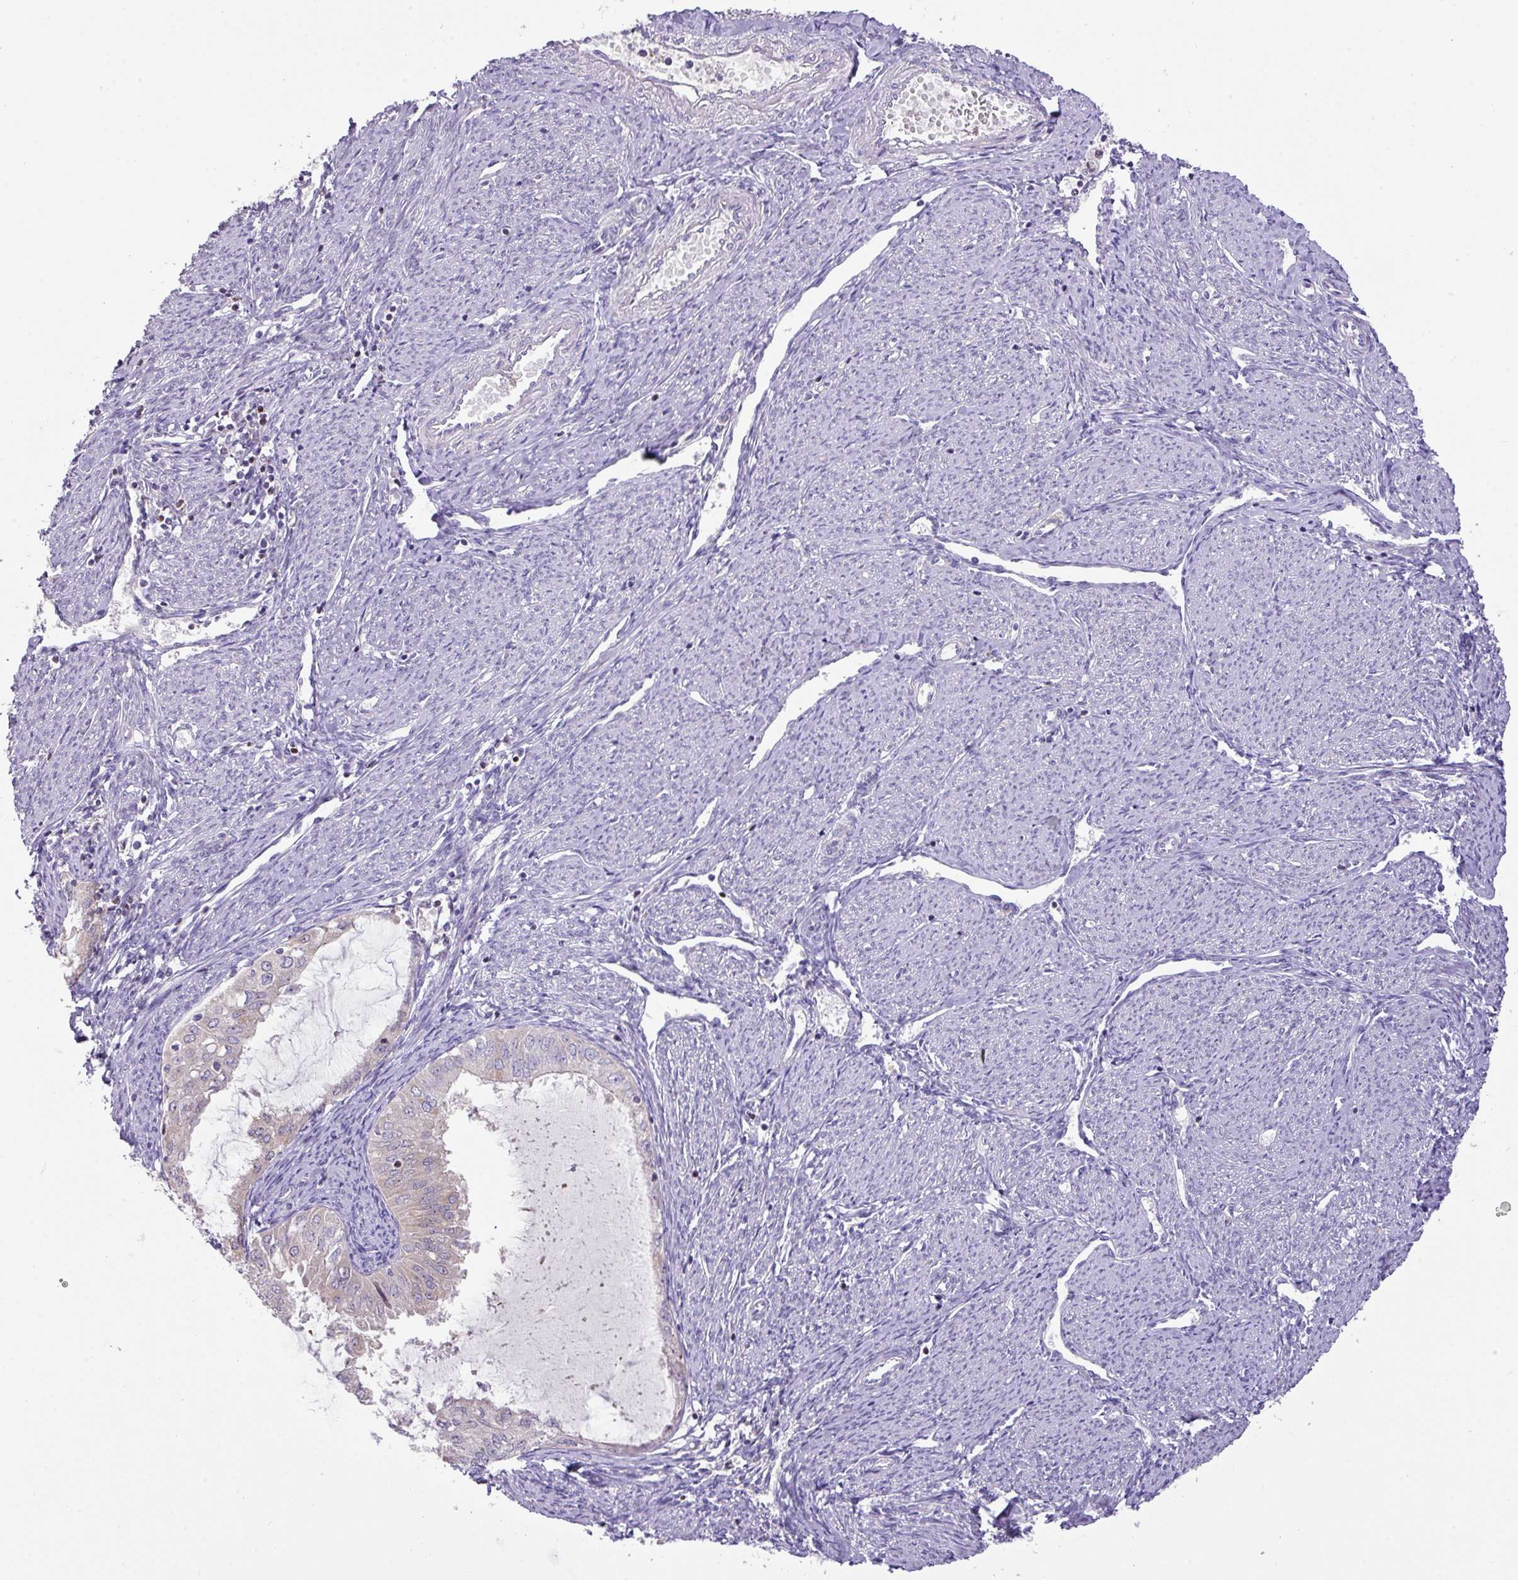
{"staining": {"intensity": "weak", "quantity": "<25%", "location": "cytoplasmic/membranous"}, "tissue": "endometrial cancer", "cell_type": "Tumor cells", "image_type": "cancer", "snomed": [{"axis": "morphology", "description": "Adenocarcinoma, NOS"}, {"axis": "topography", "description": "Endometrium"}], "caption": "IHC of endometrial adenocarcinoma displays no staining in tumor cells.", "gene": "ZNF394", "patient": {"sex": "female", "age": 70}}